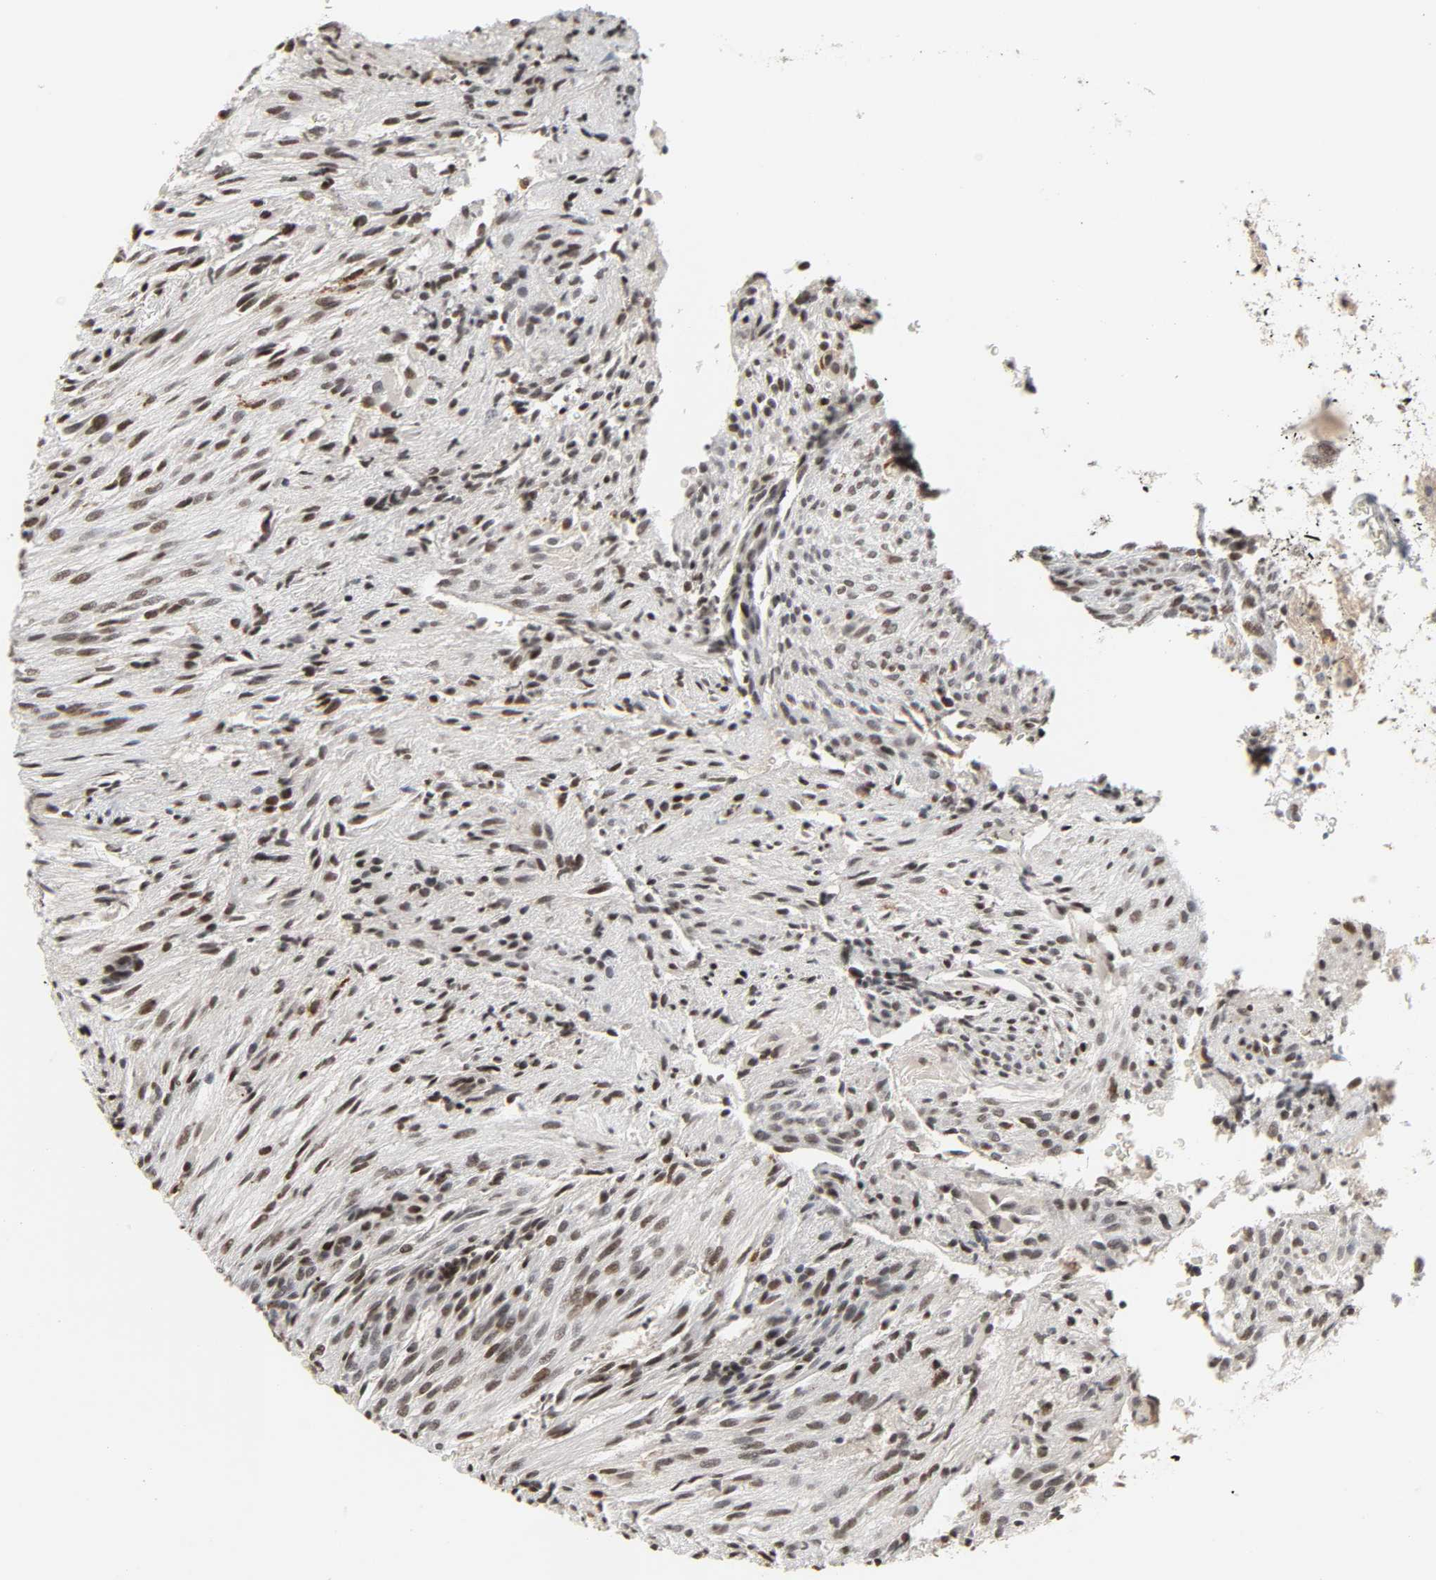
{"staining": {"intensity": "weak", "quantity": "25%-75%", "location": "nuclear"}, "tissue": "glioma", "cell_type": "Tumor cells", "image_type": "cancer", "snomed": [{"axis": "morphology", "description": "Glioma, malignant, High grade"}, {"axis": "topography", "description": "Cerebral cortex"}], "caption": "IHC (DAB (3,3'-diaminobenzidine)) staining of glioma reveals weak nuclear protein positivity in about 25%-75% of tumor cells.", "gene": "DAZAP1", "patient": {"sex": "female", "age": 55}}